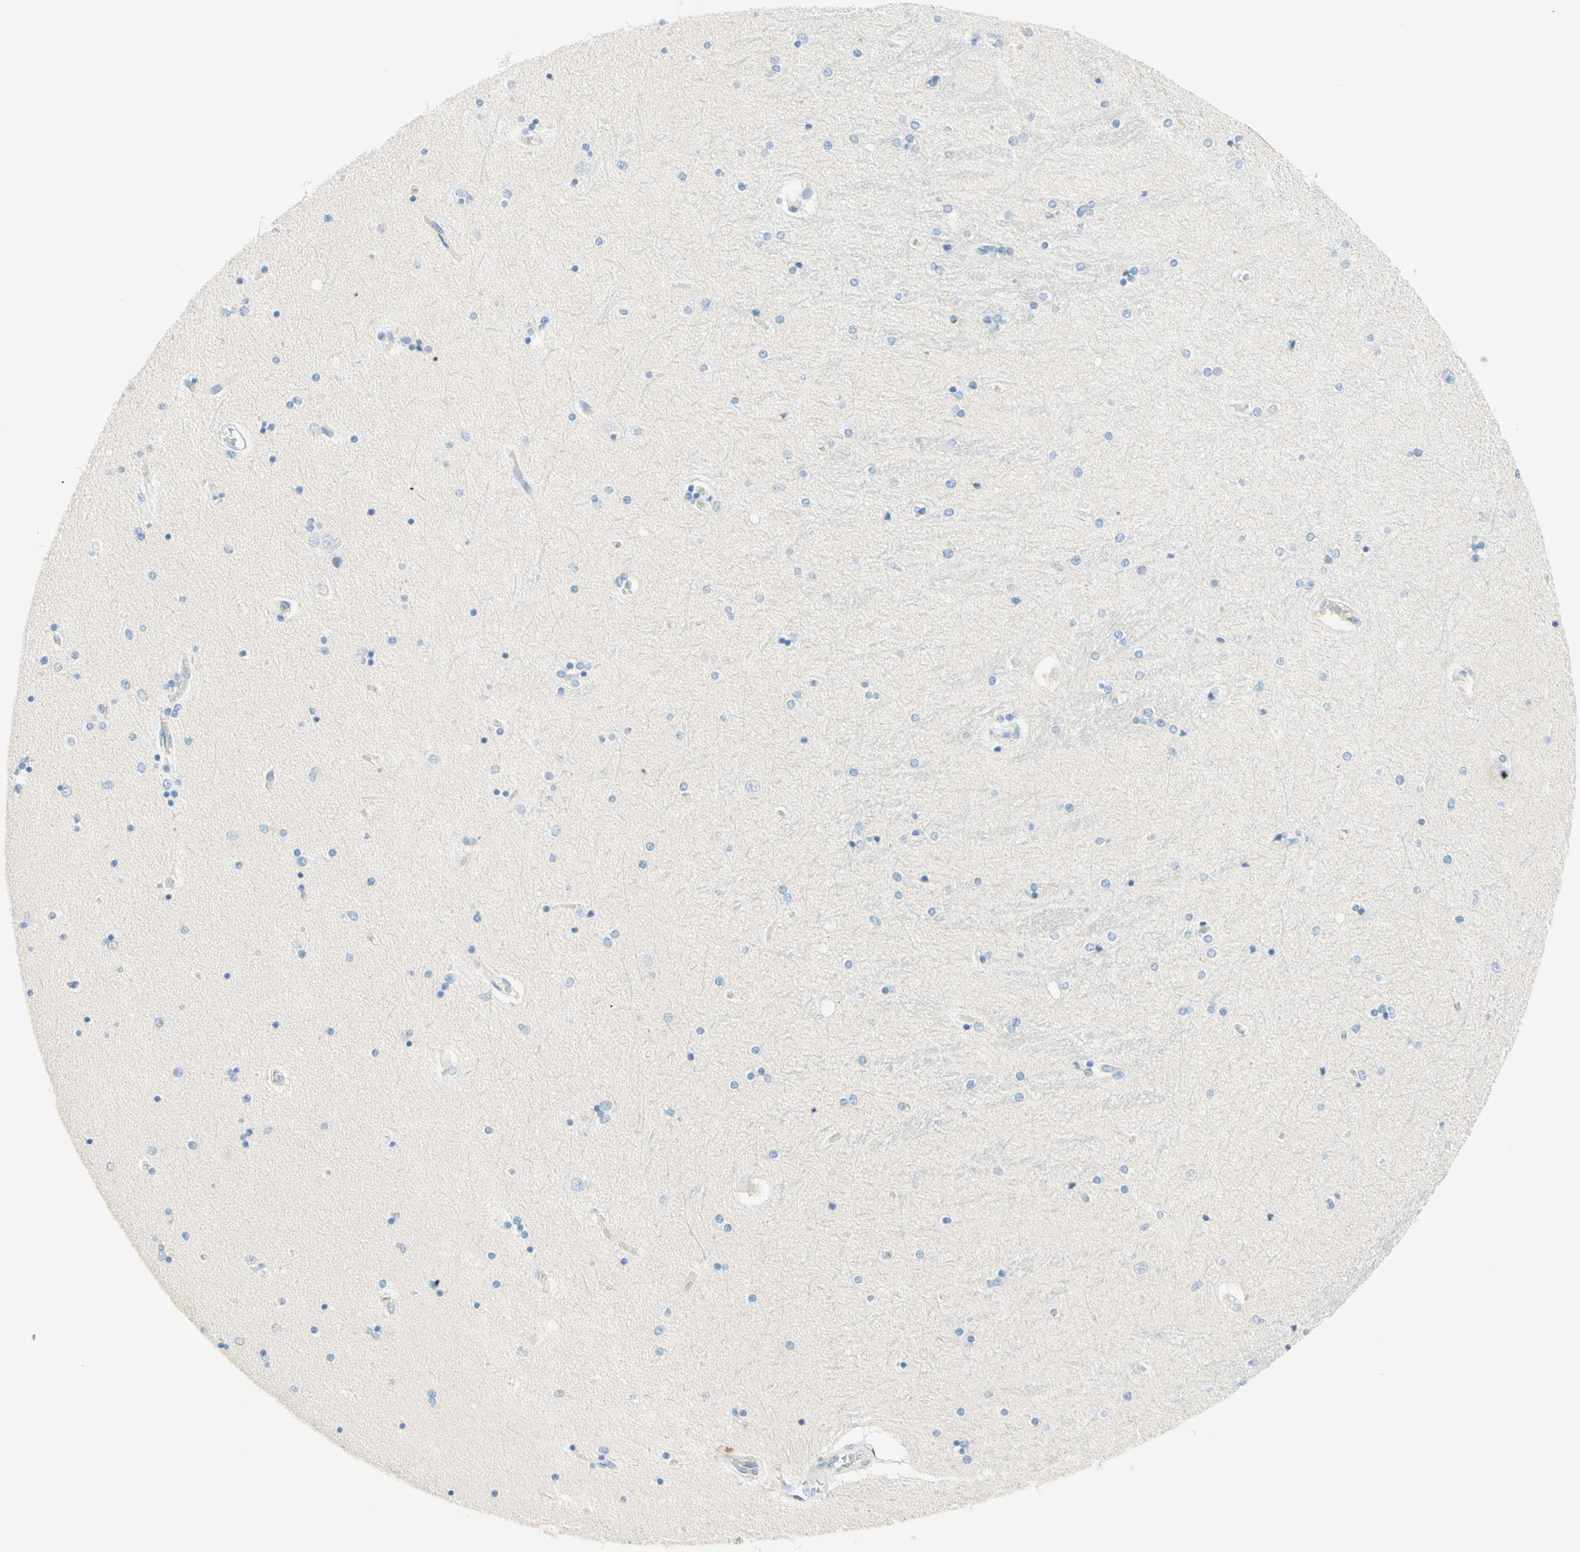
{"staining": {"intensity": "negative", "quantity": "none", "location": "none"}, "tissue": "hippocampus", "cell_type": "Glial cells", "image_type": "normal", "snomed": [{"axis": "morphology", "description": "Normal tissue, NOS"}, {"axis": "topography", "description": "Hippocampus"}], "caption": "DAB (3,3'-diaminobenzidine) immunohistochemical staining of normal human hippocampus exhibits no significant expression in glial cells. Nuclei are stained in blue.", "gene": "TMEM132D", "patient": {"sex": "female", "age": 54}}